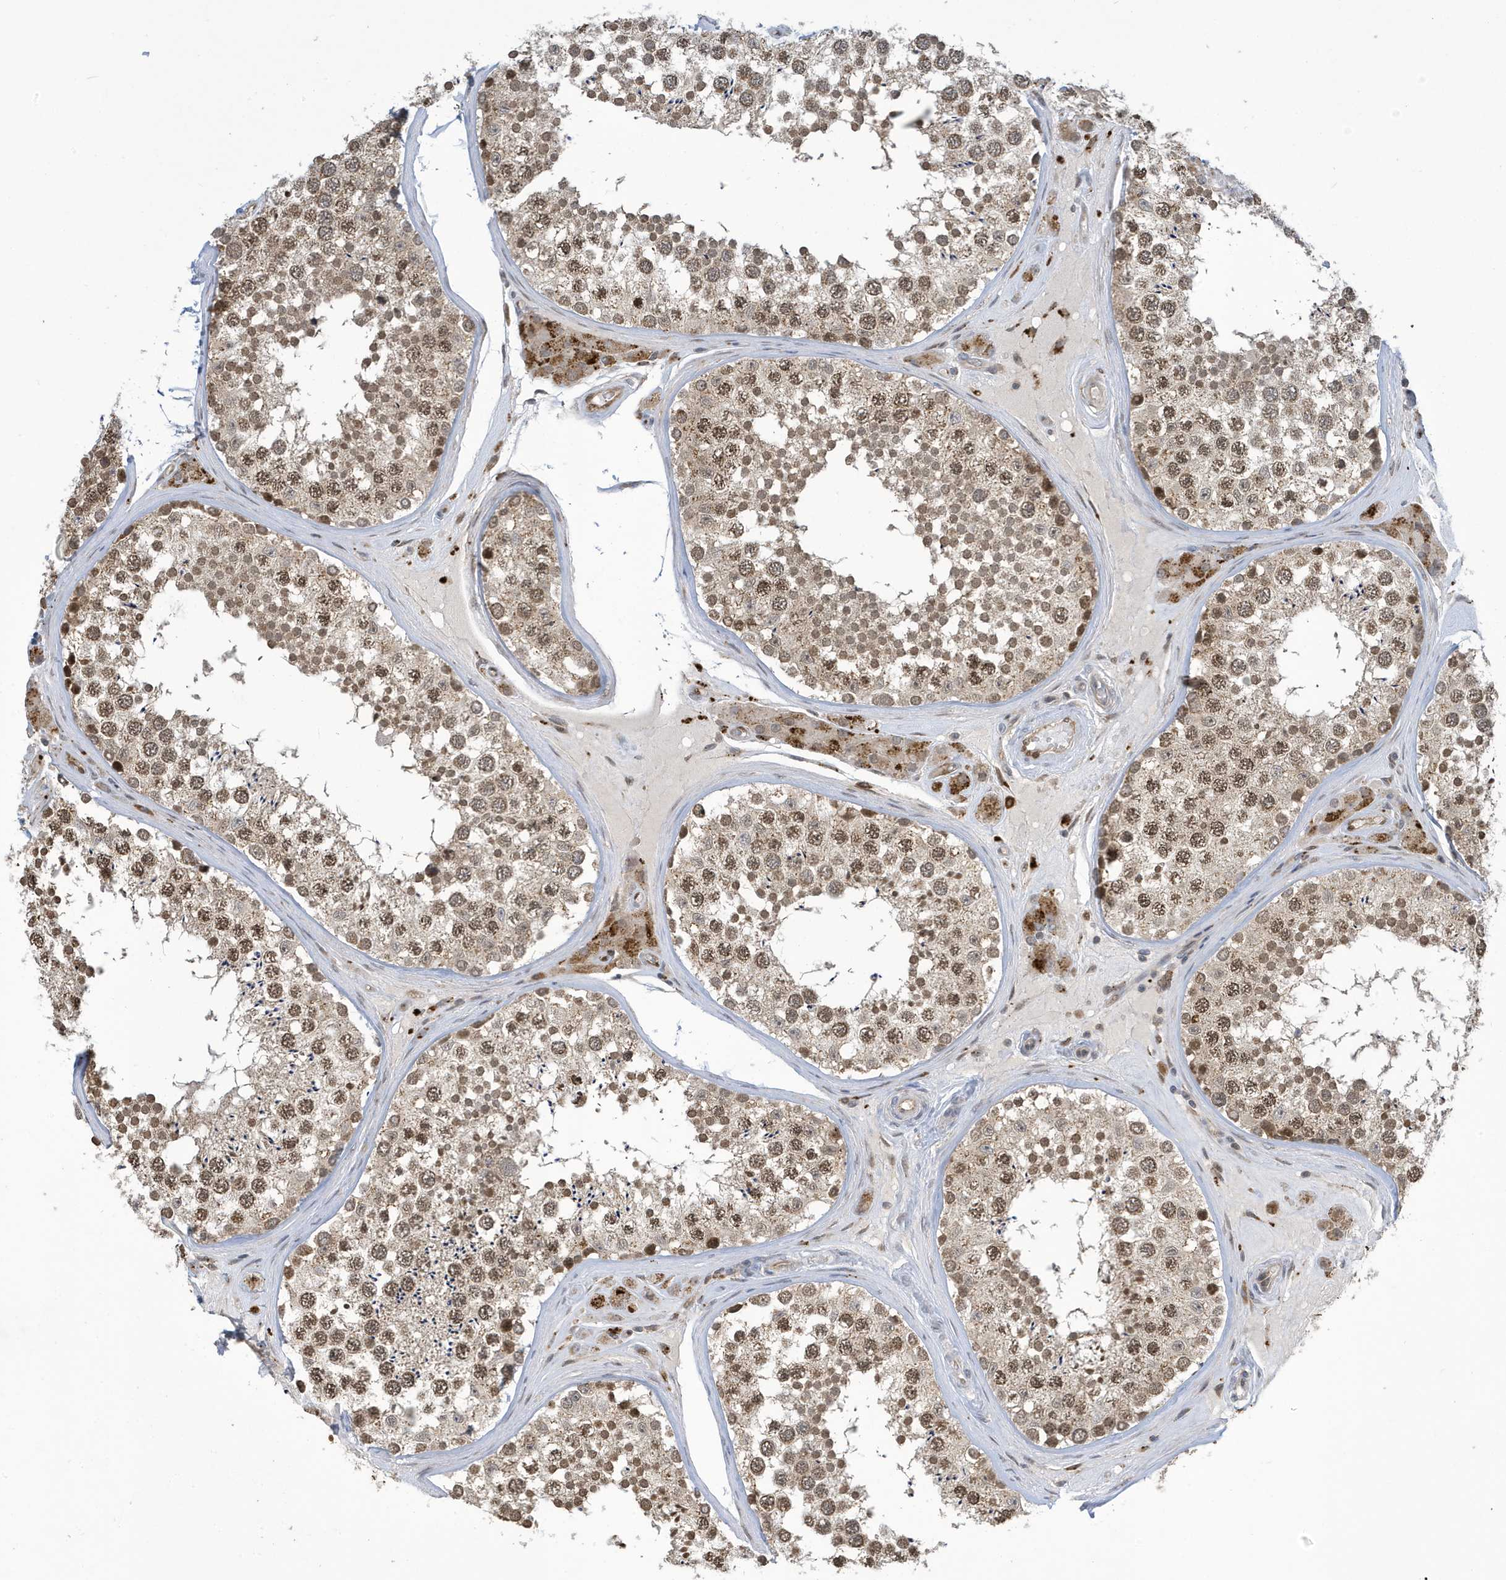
{"staining": {"intensity": "moderate", "quantity": ">75%", "location": "cytoplasmic/membranous,nuclear"}, "tissue": "testis", "cell_type": "Cells in seminiferous ducts", "image_type": "normal", "snomed": [{"axis": "morphology", "description": "Normal tissue, NOS"}, {"axis": "topography", "description": "Testis"}], "caption": "The immunohistochemical stain labels moderate cytoplasmic/membranous,nuclear staining in cells in seminiferous ducts of unremarkable testis. (Brightfield microscopy of DAB IHC at high magnification).", "gene": "NCOA7", "patient": {"sex": "male", "age": 46}}